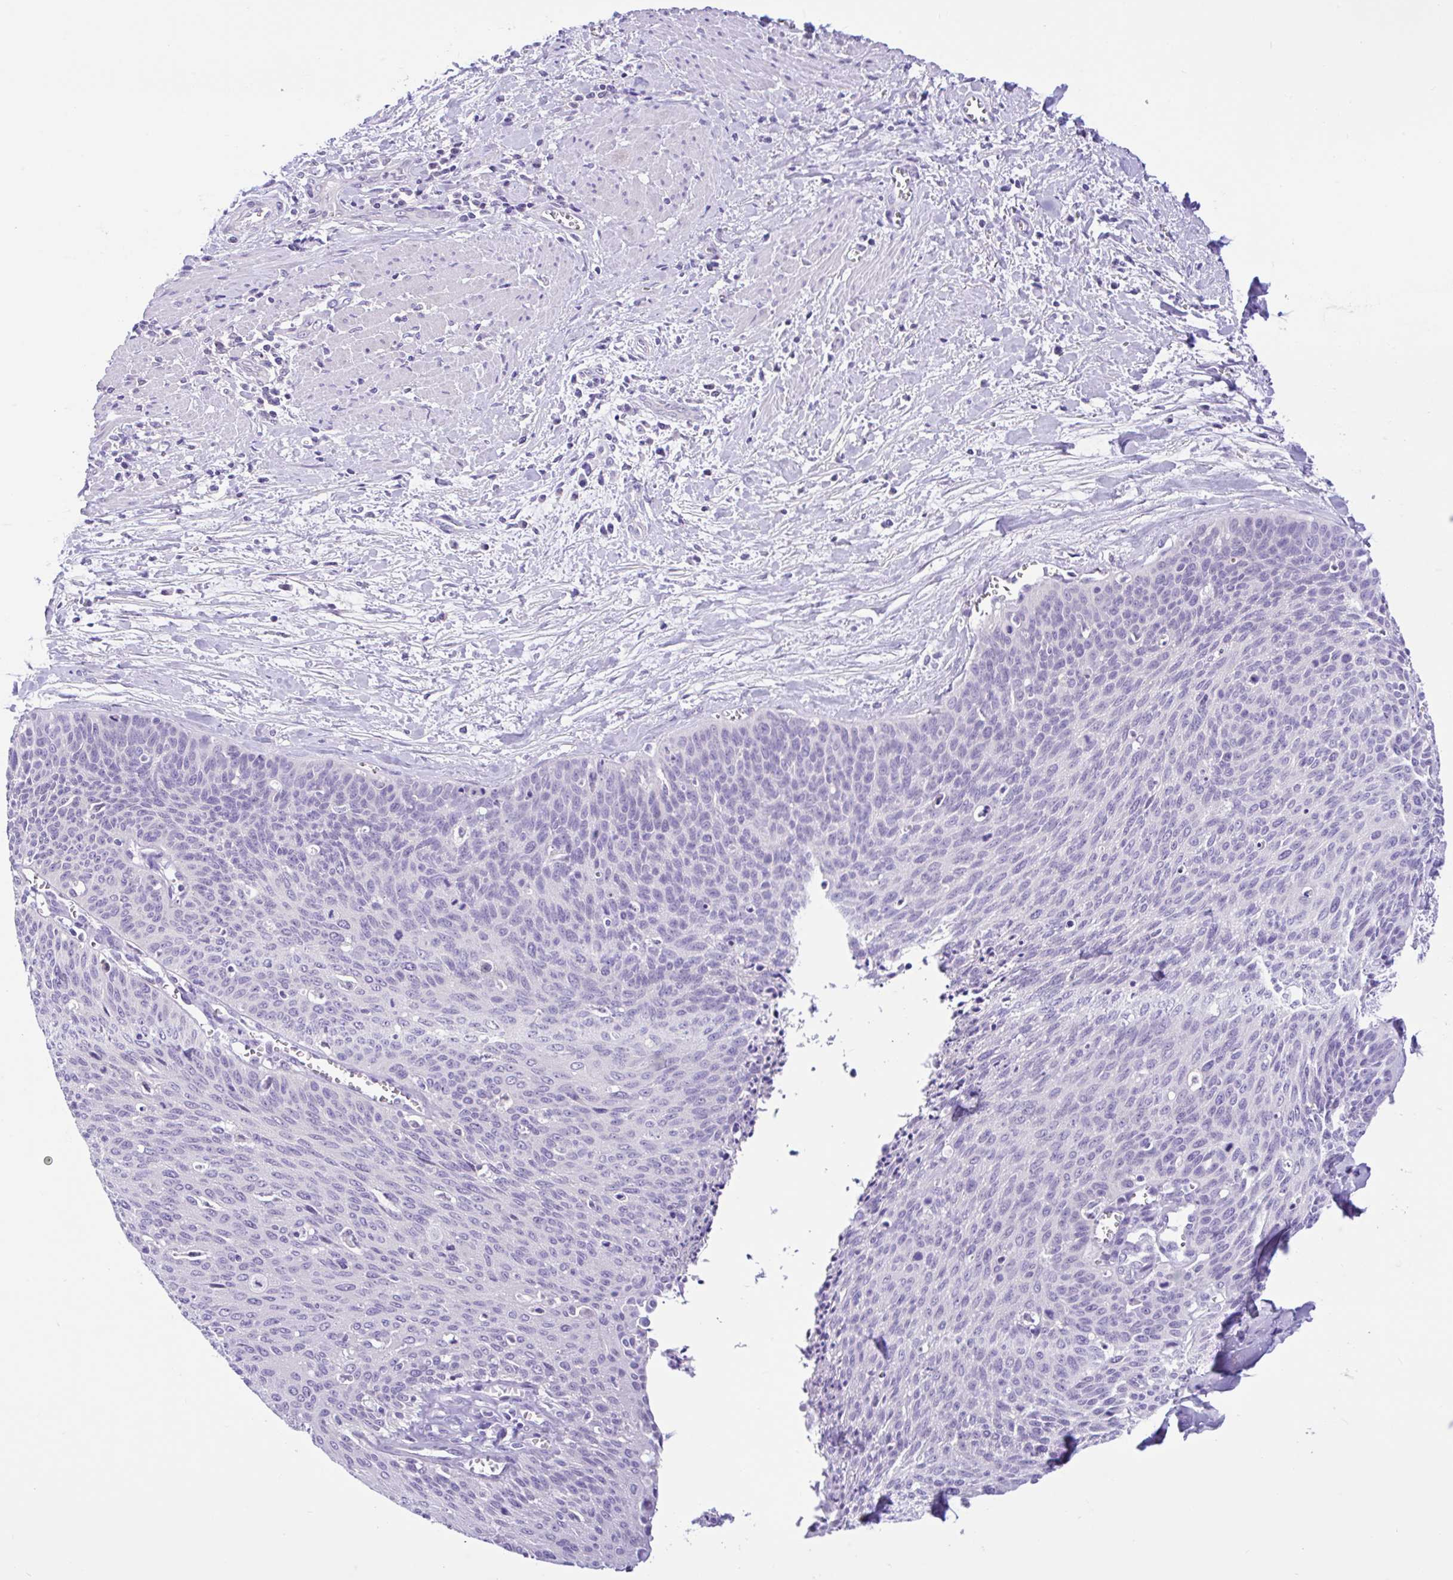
{"staining": {"intensity": "negative", "quantity": "none", "location": "none"}, "tissue": "cervical cancer", "cell_type": "Tumor cells", "image_type": "cancer", "snomed": [{"axis": "morphology", "description": "Squamous cell carcinoma, NOS"}, {"axis": "topography", "description": "Cervix"}], "caption": "Photomicrograph shows no protein positivity in tumor cells of cervical cancer tissue.", "gene": "ANO4", "patient": {"sex": "female", "age": 55}}